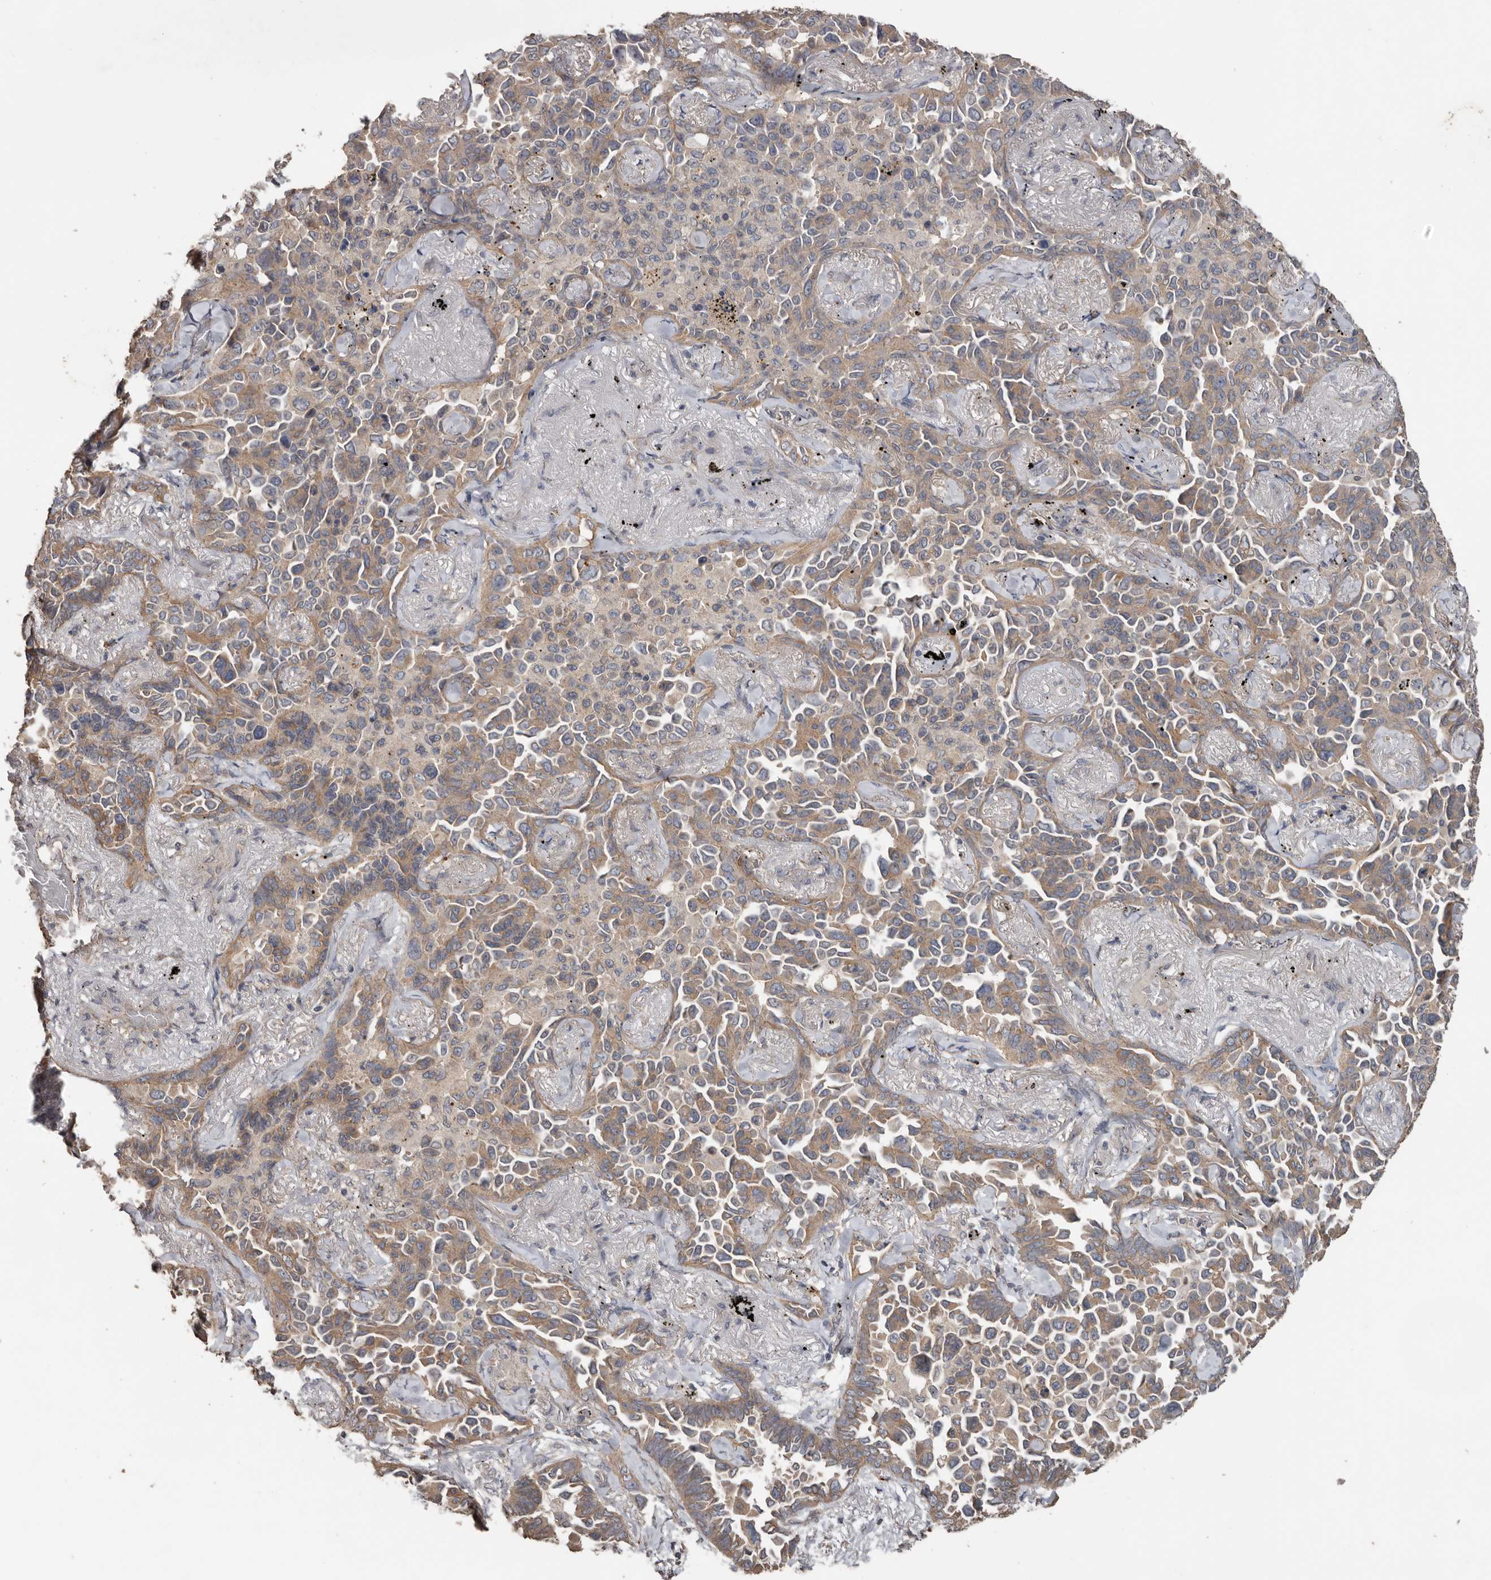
{"staining": {"intensity": "weak", "quantity": ">75%", "location": "cytoplasmic/membranous"}, "tissue": "lung cancer", "cell_type": "Tumor cells", "image_type": "cancer", "snomed": [{"axis": "morphology", "description": "Adenocarcinoma, NOS"}, {"axis": "topography", "description": "Lung"}], "caption": "Immunohistochemistry (IHC) of lung cancer (adenocarcinoma) demonstrates low levels of weak cytoplasmic/membranous staining in about >75% of tumor cells. The staining is performed using DAB brown chromogen to label protein expression. The nuclei are counter-stained blue using hematoxylin.", "gene": "HYAL4", "patient": {"sex": "female", "age": 67}}